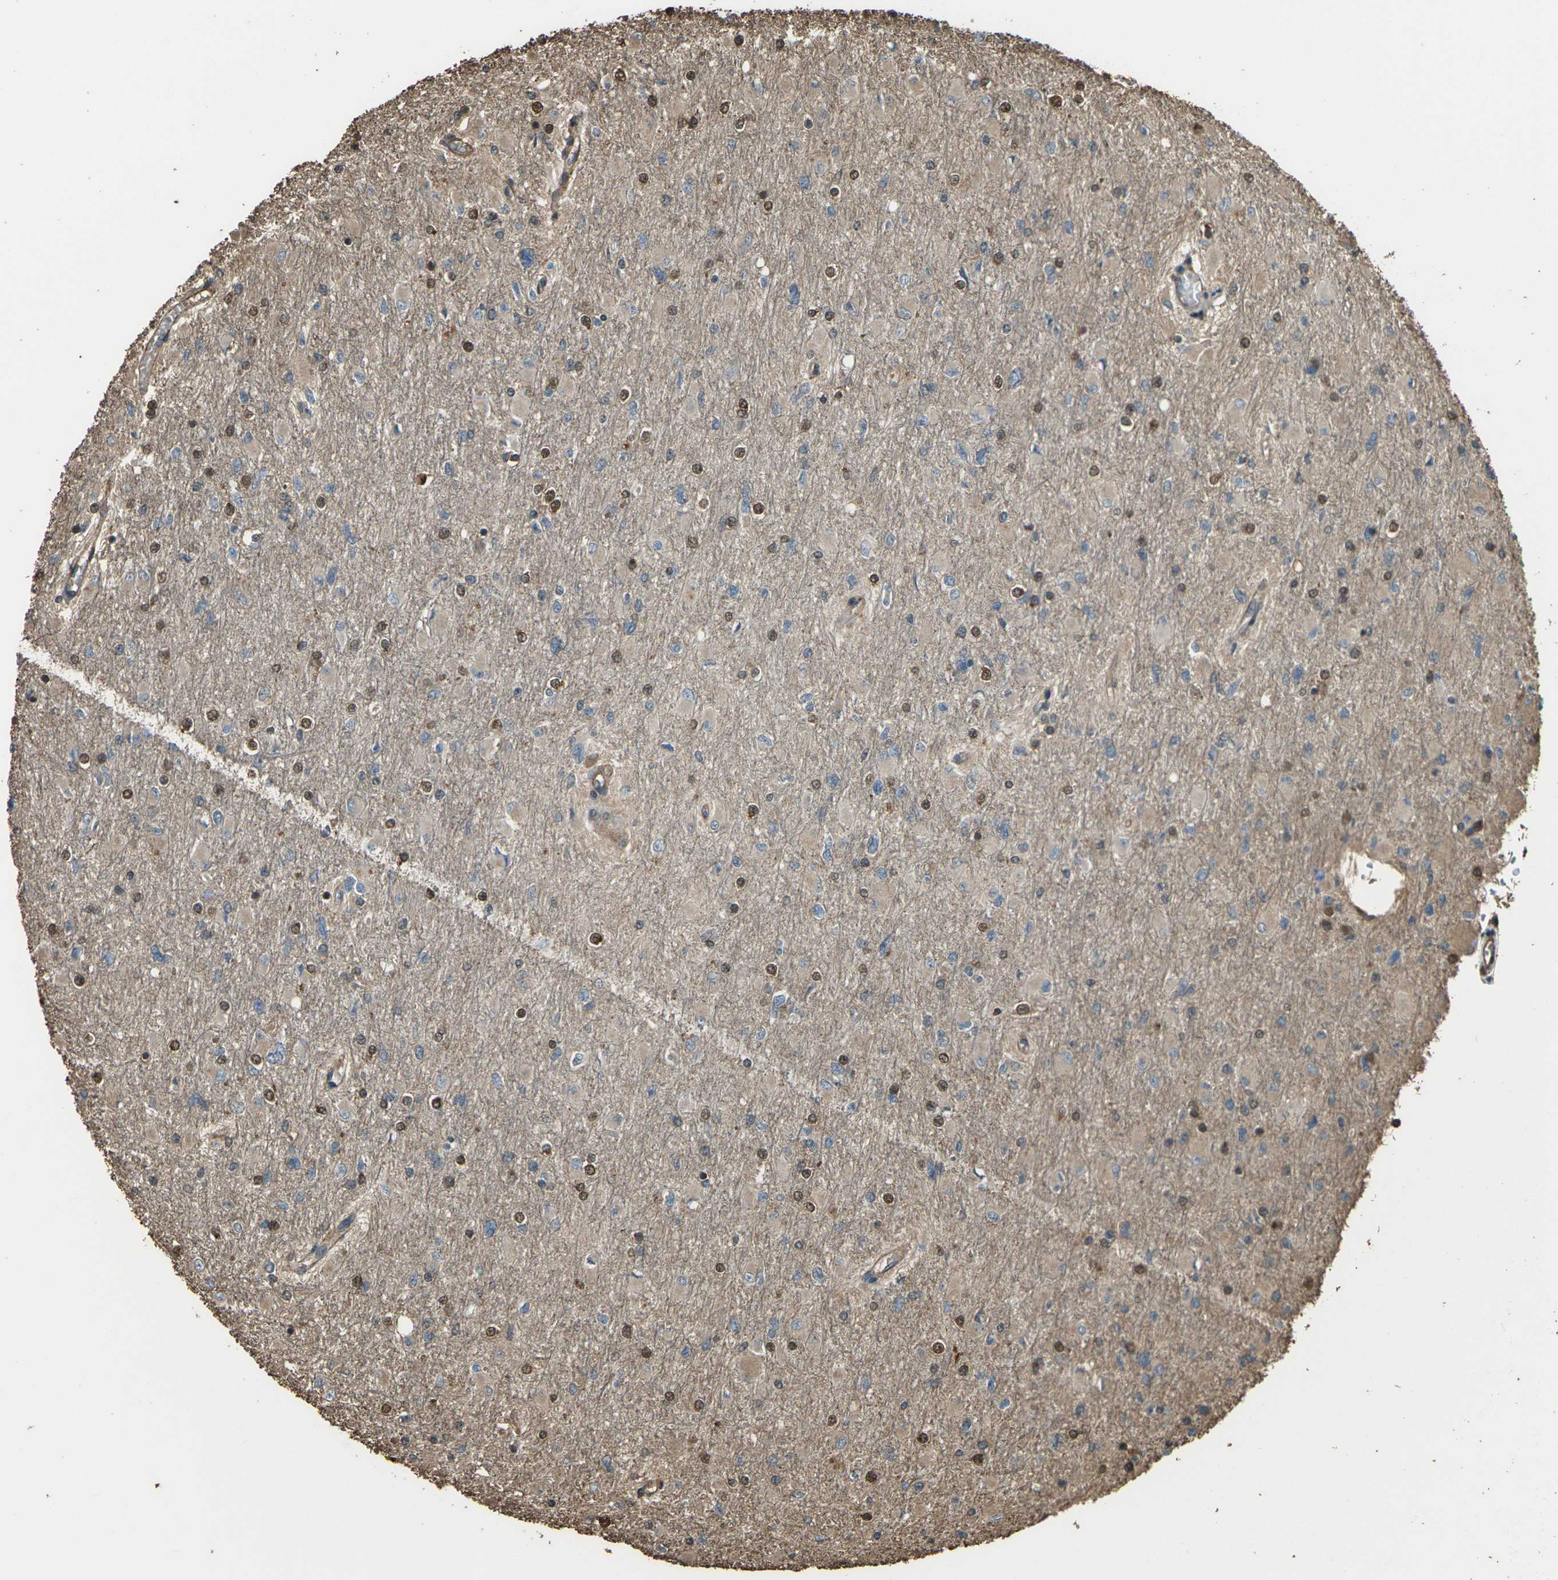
{"staining": {"intensity": "moderate", "quantity": "25%-75%", "location": "nuclear"}, "tissue": "glioma", "cell_type": "Tumor cells", "image_type": "cancer", "snomed": [{"axis": "morphology", "description": "Glioma, malignant, High grade"}, {"axis": "topography", "description": "Cerebral cortex"}], "caption": "Malignant glioma (high-grade) stained with immunohistochemistry demonstrates moderate nuclear staining in approximately 25%-75% of tumor cells. (DAB (3,3'-diaminobenzidine) IHC with brightfield microscopy, high magnification).", "gene": "DHPS", "patient": {"sex": "female", "age": 36}}